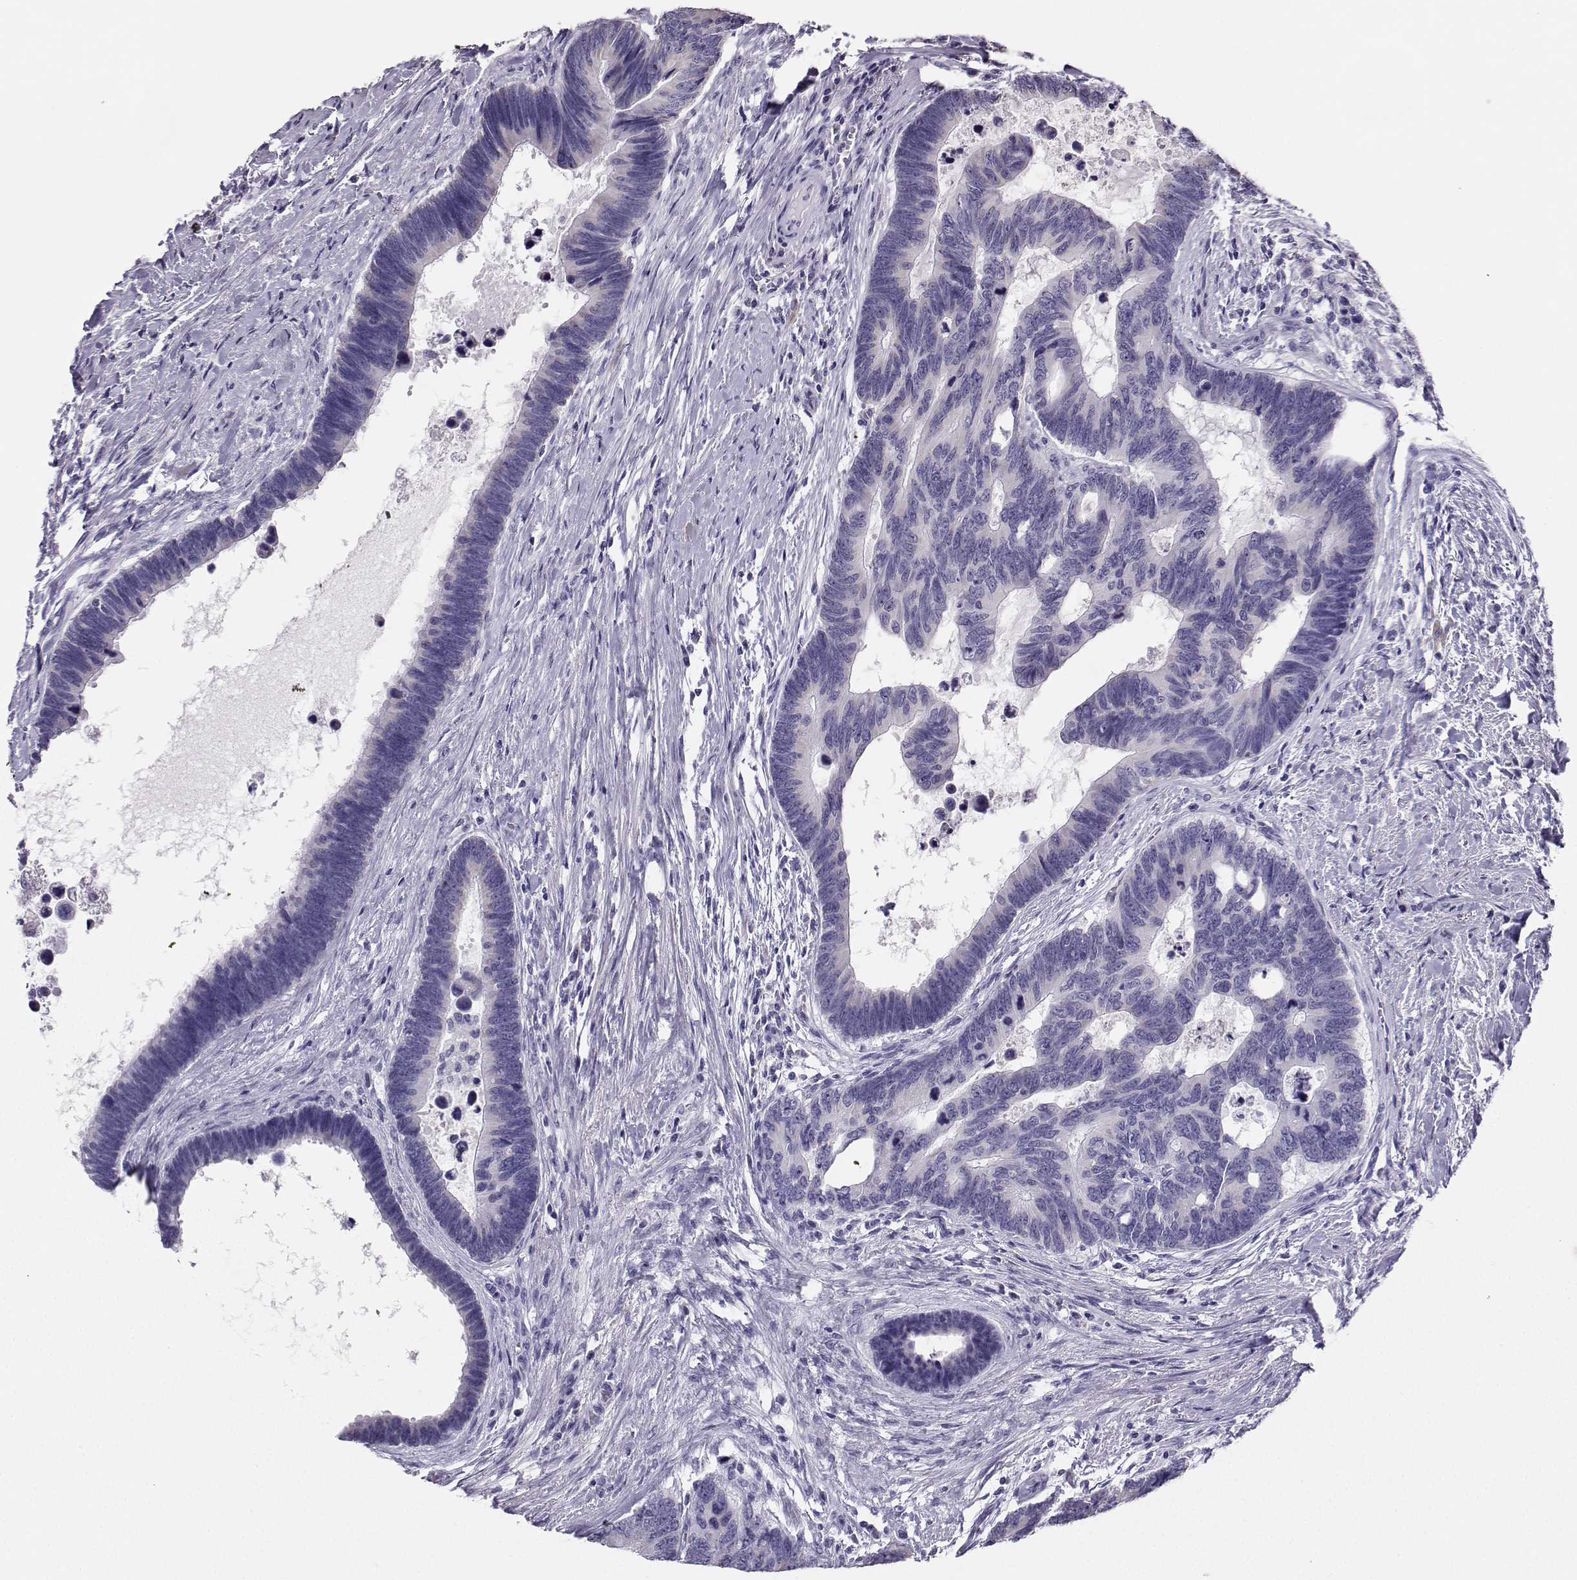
{"staining": {"intensity": "negative", "quantity": "none", "location": "none"}, "tissue": "colorectal cancer", "cell_type": "Tumor cells", "image_type": "cancer", "snomed": [{"axis": "morphology", "description": "Adenocarcinoma, NOS"}, {"axis": "topography", "description": "Colon"}], "caption": "High power microscopy photomicrograph of an immunohistochemistry photomicrograph of adenocarcinoma (colorectal), revealing no significant positivity in tumor cells.", "gene": "AVP", "patient": {"sex": "female", "age": 77}}